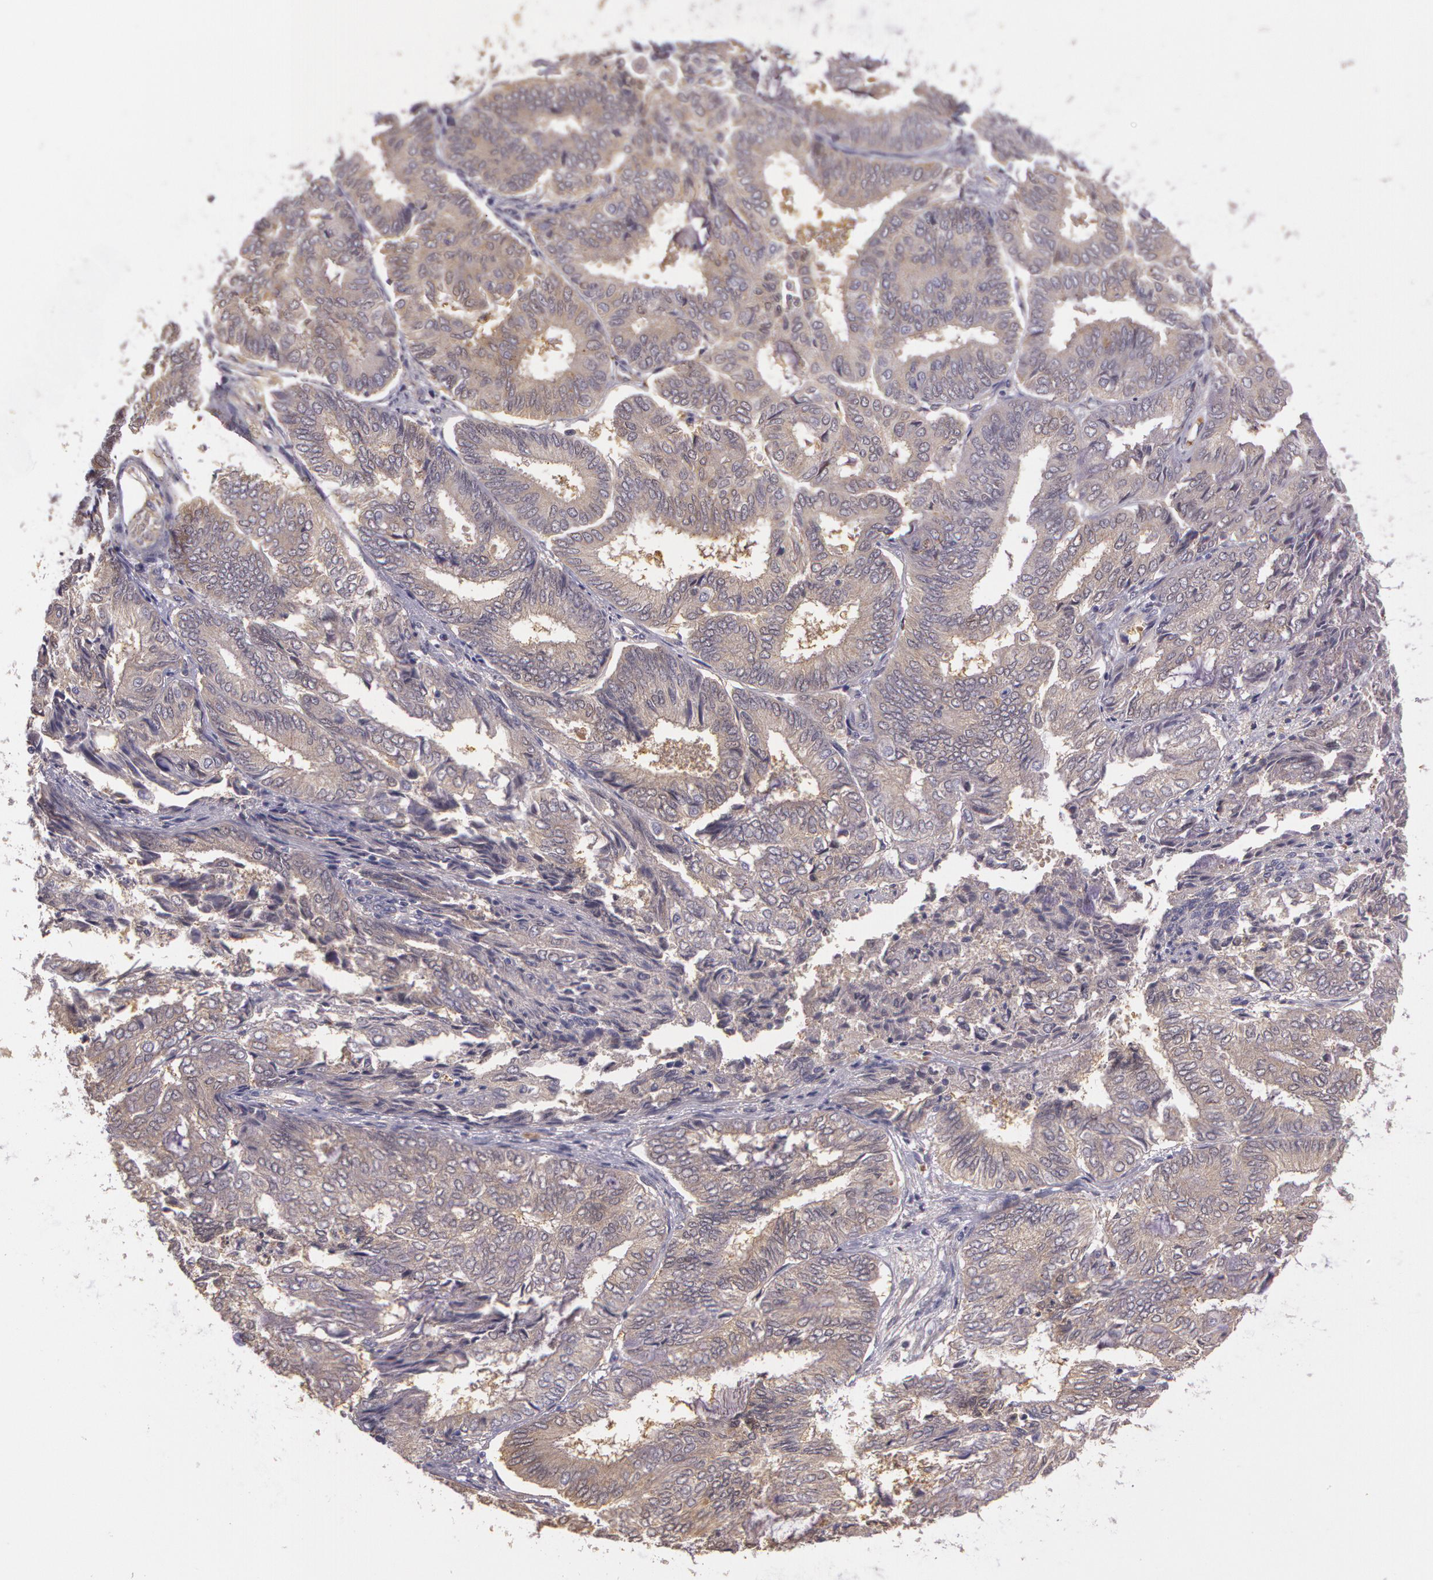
{"staining": {"intensity": "weak", "quantity": "25%-75%", "location": "cytoplasmic/membranous"}, "tissue": "endometrial cancer", "cell_type": "Tumor cells", "image_type": "cancer", "snomed": [{"axis": "morphology", "description": "Adenocarcinoma, NOS"}, {"axis": "topography", "description": "Endometrium"}], "caption": "Tumor cells exhibit weak cytoplasmic/membranous expression in about 25%-75% of cells in endometrial cancer (adenocarcinoma).", "gene": "G2E3", "patient": {"sex": "female", "age": 59}}